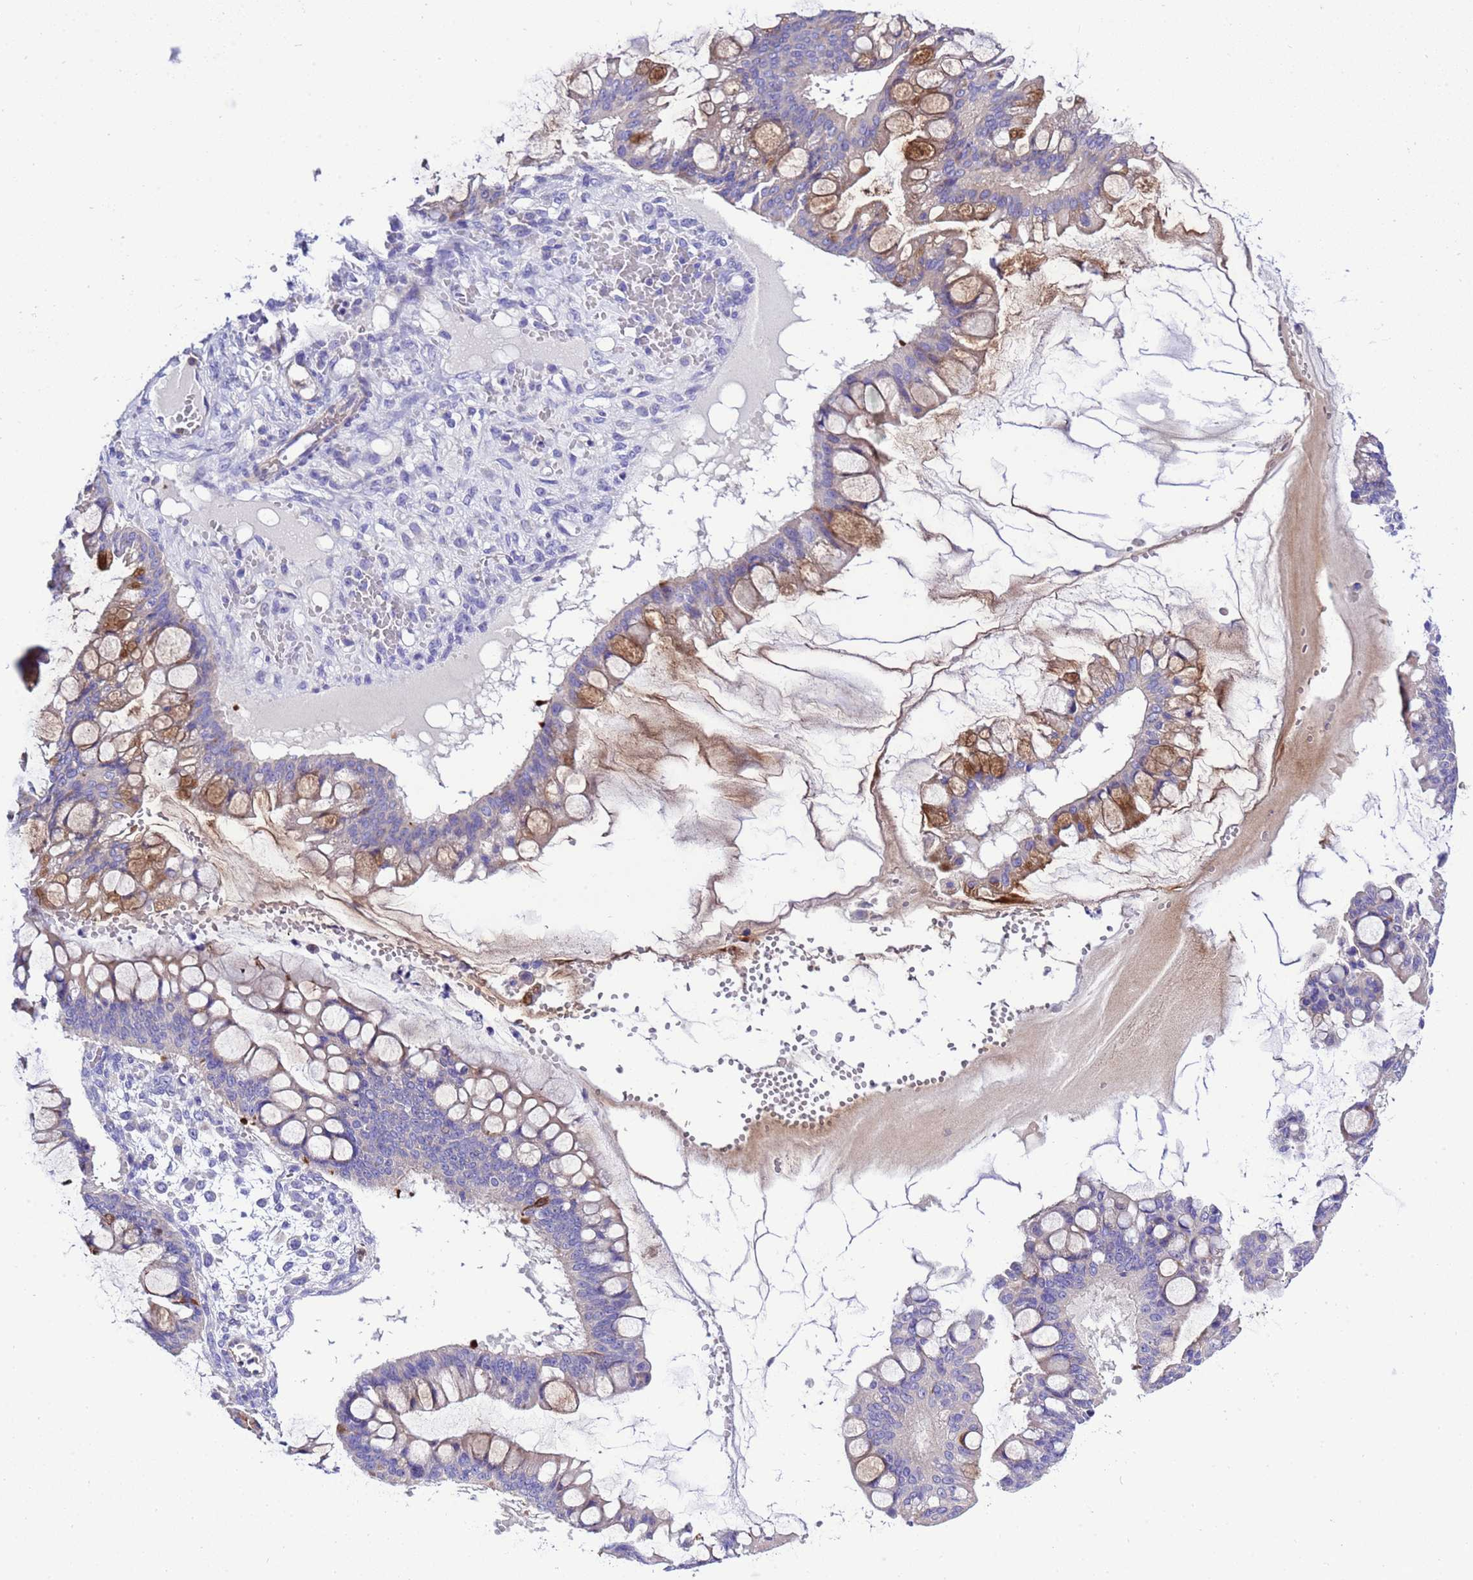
{"staining": {"intensity": "strong", "quantity": "<25%", "location": "cytoplasmic/membranous"}, "tissue": "ovarian cancer", "cell_type": "Tumor cells", "image_type": "cancer", "snomed": [{"axis": "morphology", "description": "Cystadenocarcinoma, mucinous, NOS"}, {"axis": "topography", "description": "Ovary"}], "caption": "Protein staining exhibits strong cytoplasmic/membranous positivity in about <25% of tumor cells in ovarian cancer (mucinous cystadenocarcinoma). The protein of interest is shown in brown color, while the nuclei are stained blue.", "gene": "KICS2", "patient": {"sex": "female", "age": 73}}